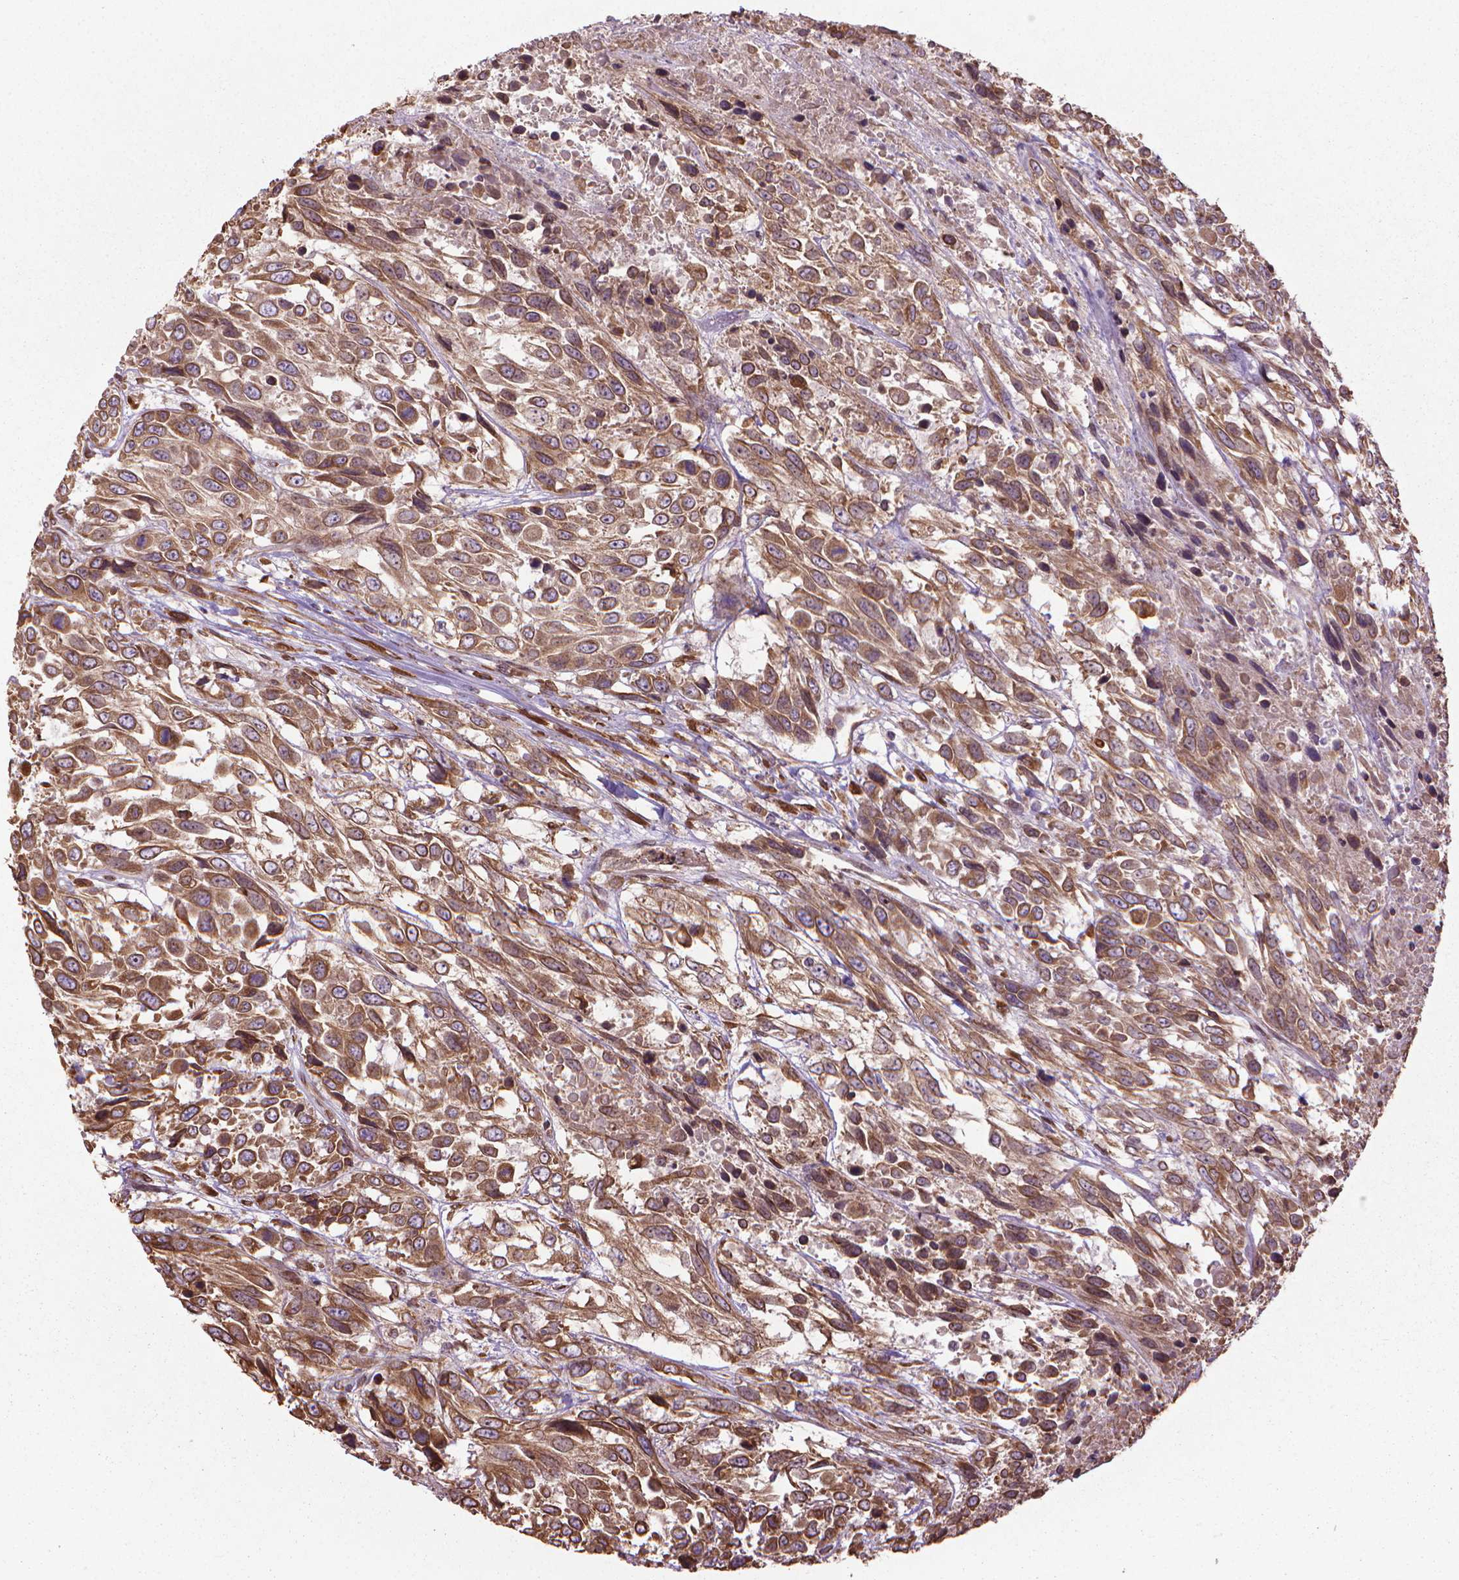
{"staining": {"intensity": "moderate", "quantity": ">75%", "location": "cytoplasmic/membranous"}, "tissue": "urothelial cancer", "cell_type": "Tumor cells", "image_type": "cancer", "snomed": [{"axis": "morphology", "description": "Urothelial carcinoma, High grade"}, {"axis": "topography", "description": "Urinary bladder"}], "caption": "Tumor cells demonstrate medium levels of moderate cytoplasmic/membranous positivity in approximately >75% of cells in human urothelial cancer.", "gene": "GAS1", "patient": {"sex": "female", "age": 70}}